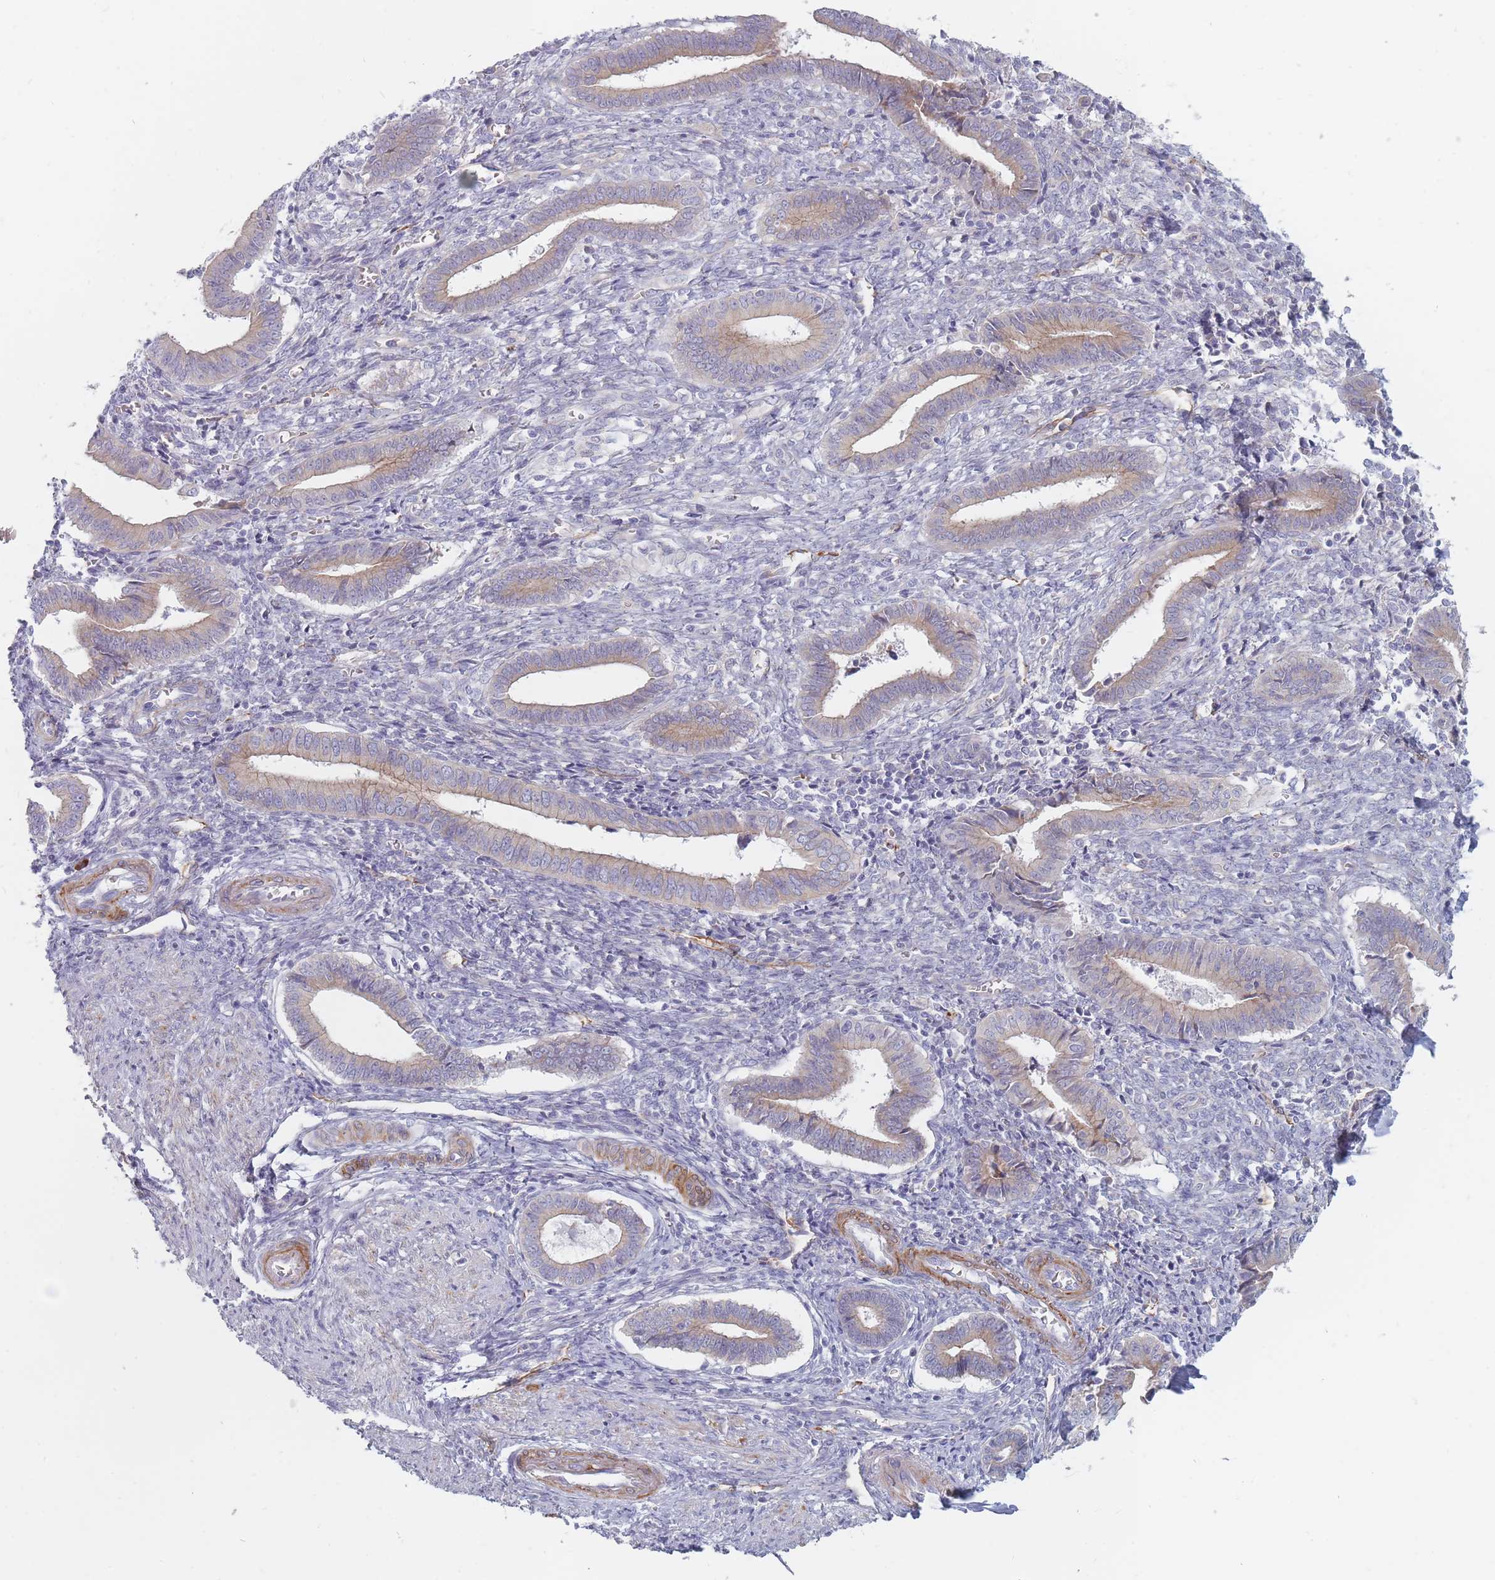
{"staining": {"intensity": "negative", "quantity": "none", "location": "none"}, "tissue": "endometrium", "cell_type": "Cells in endometrial stroma", "image_type": "normal", "snomed": [{"axis": "morphology", "description": "Normal tissue, NOS"}, {"axis": "topography", "description": "Other"}, {"axis": "topography", "description": "Endometrium"}], "caption": "Immunohistochemistry of benign human endometrium exhibits no positivity in cells in endometrial stroma.", "gene": "ERBIN", "patient": {"sex": "female", "age": 44}}